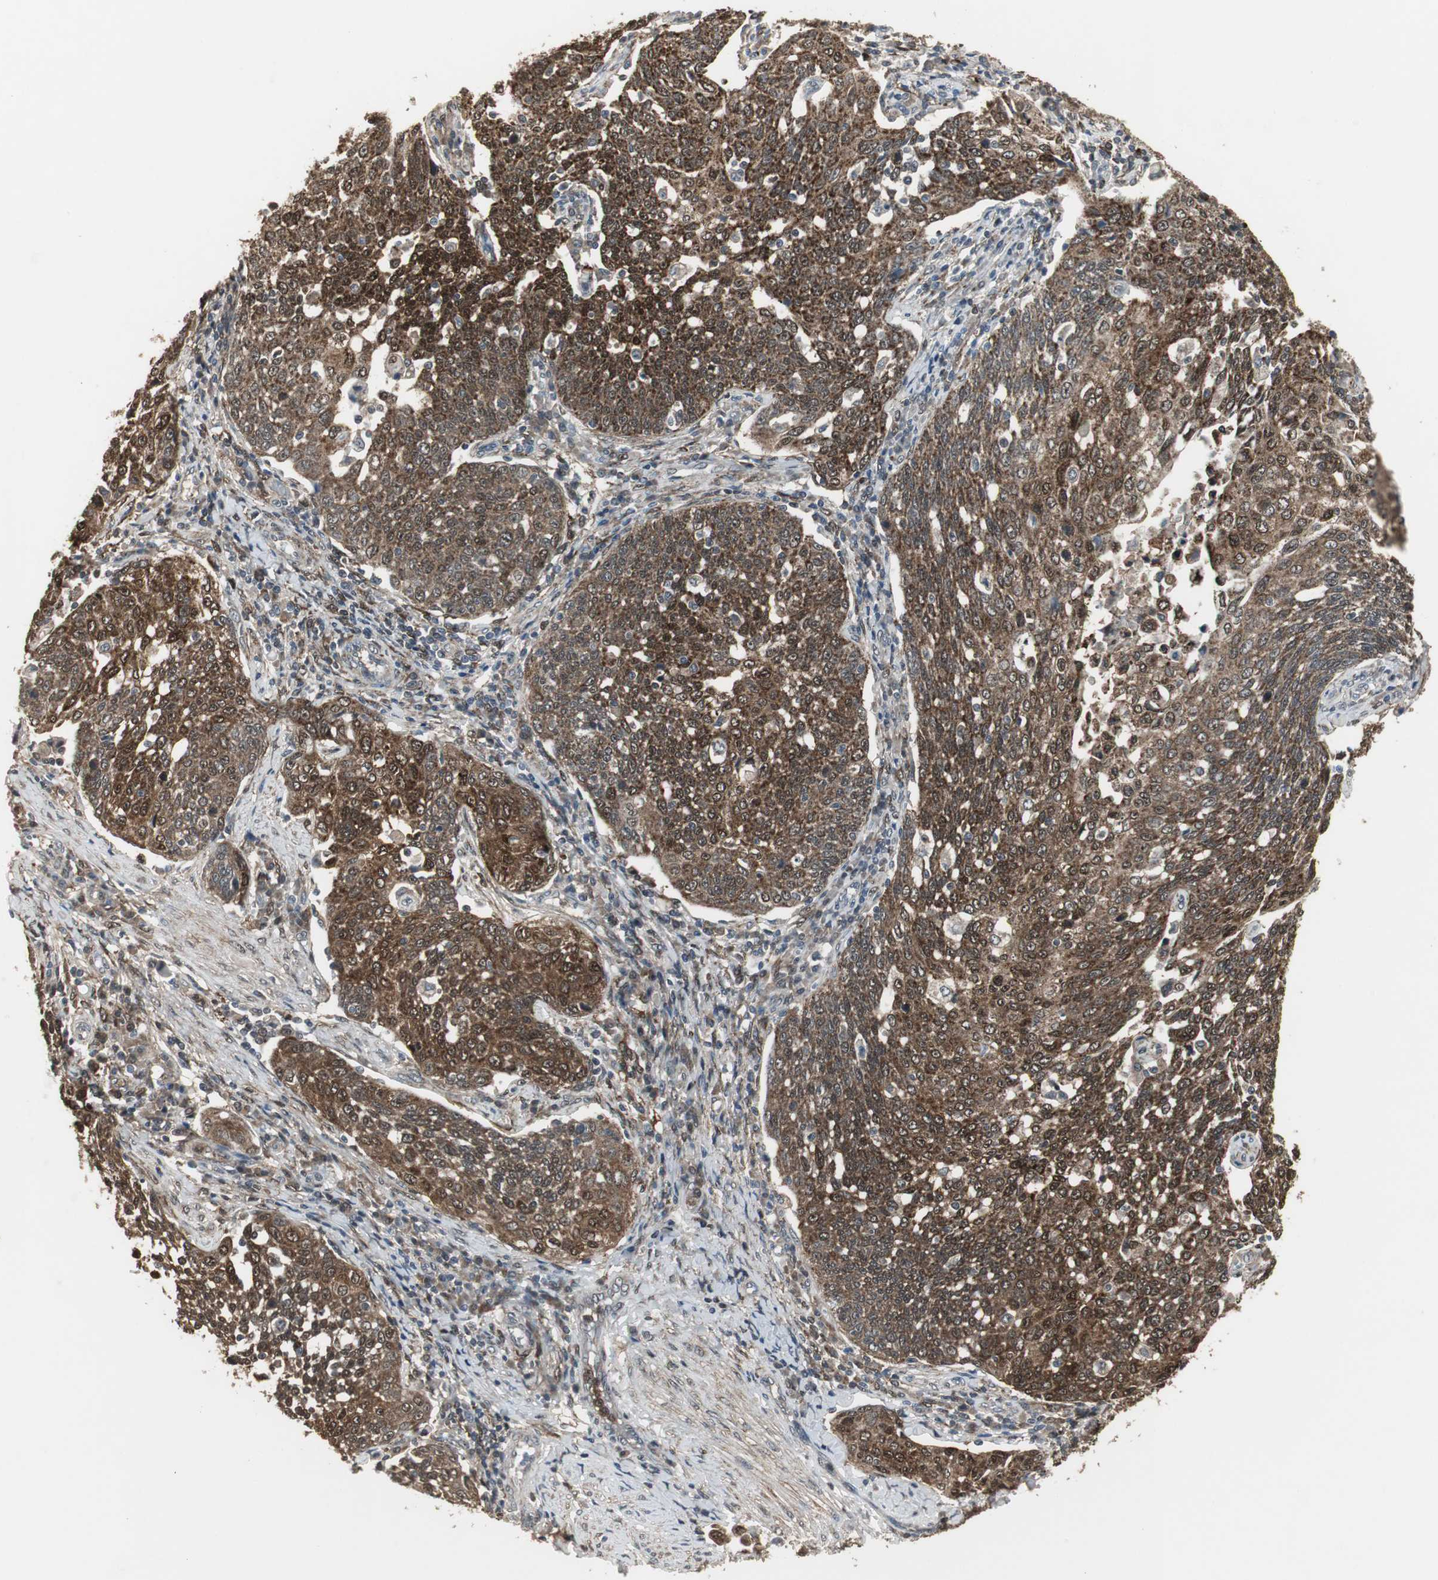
{"staining": {"intensity": "strong", "quantity": ">75%", "location": "cytoplasmic/membranous,nuclear"}, "tissue": "cervical cancer", "cell_type": "Tumor cells", "image_type": "cancer", "snomed": [{"axis": "morphology", "description": "Squamous cell carcinoma, NOS"}, {"axis": "topography", "description": "Cervix"}], "caption": "This is a photomicrograph of IHC staining of squamous cell carcinoma (cervical), which shows strong expression in the cytoplasmic/membranous and nuclear of tumor cells.", "gene": "PLIN3", "patient": {"sex": "female", "age": 34}}